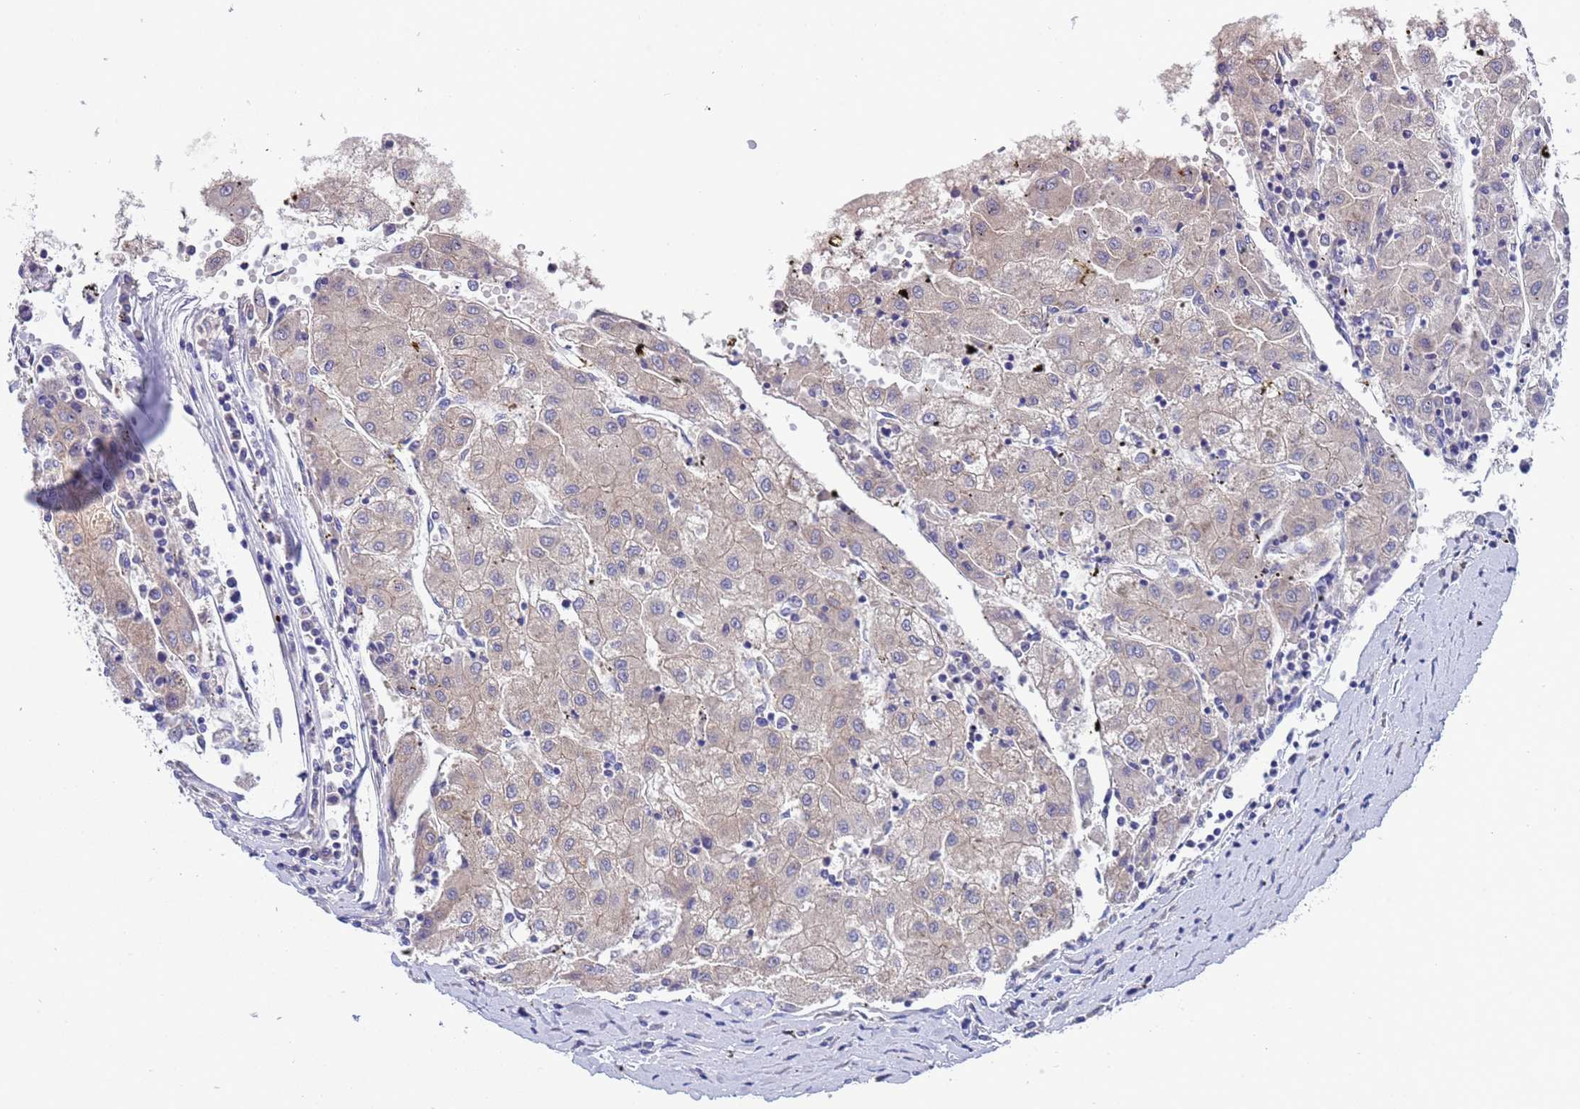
{"staining": {"intensity": "weak", "quantity": "25%-75%", "location": "cytoplasmic/membranous"}, "tissue": "liver cancer", "cell_type": "Tumor cells", "image_type": "cancer", "snomed": [{"axis": "morphology", "description": "Carcinoma, Hepatocellular, NOS"}, {"axis": "topography", "description": "Liver"}], "caption": "A low amount of weak cytoplasmic/membranous staining is appreciated in approximately 25%-75% of tumor cells in liver cancer tissue.", "gene": "RC3H2", "patient": {"sex": "male", "age": 72}}